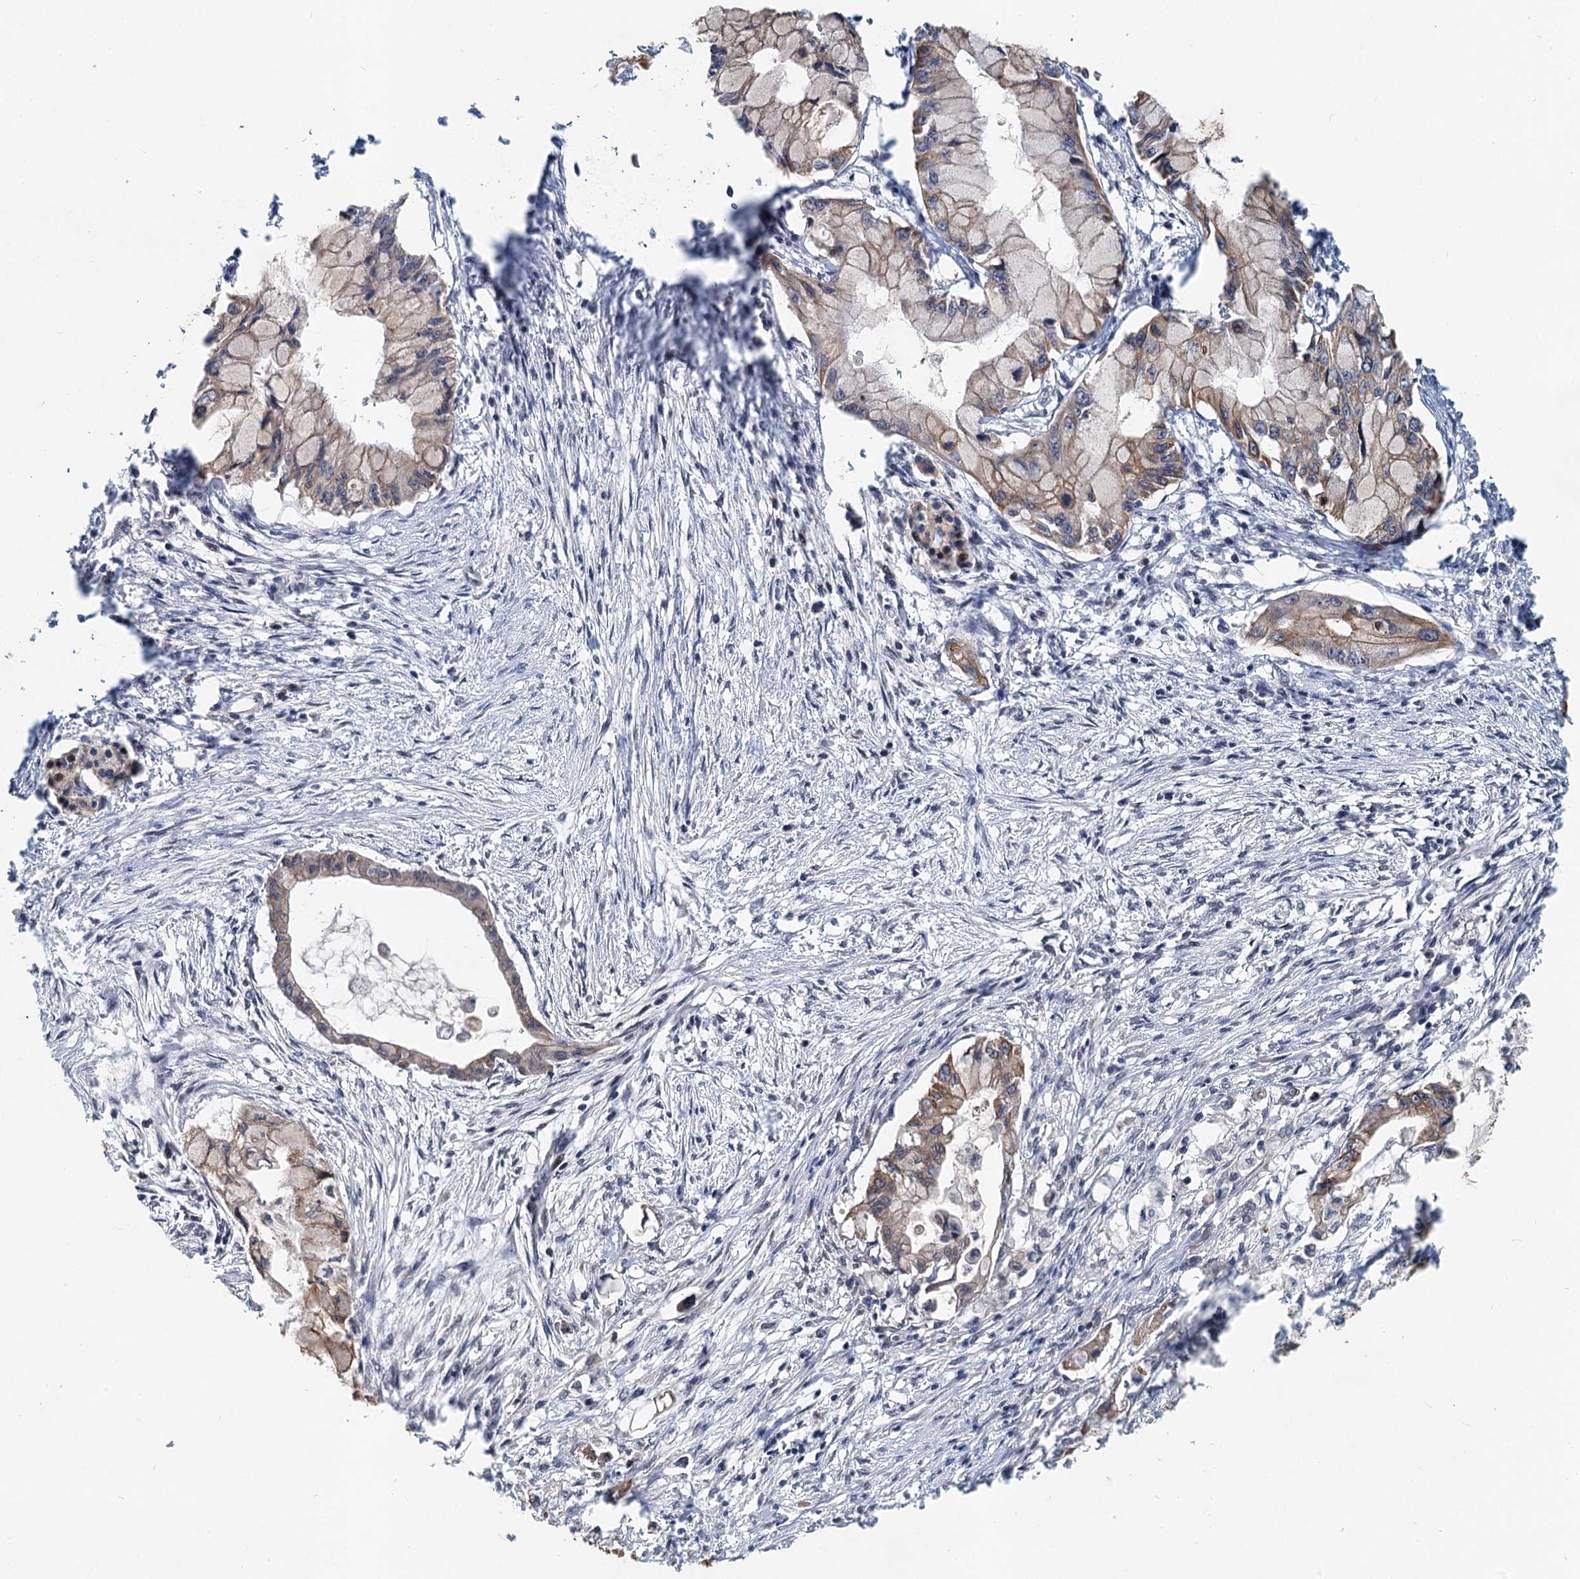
{"staining": {"intensity": "weak", "quantity": ">75%", "location": "cytoplasmic/membranous"}, "tissue": "pancreatic cancer", "cell_type": "Tumor cells", "image_type": "cancer", "snomed": [{"axis": "morphology", "description": "Adenocarcinoma, NOS"}, {"axis": "topography", "description": "Pancreas"}], "caption": "Immunohistochemistry (IHC) histopathology image of neoplastic tissue: pancreatic cancer stained using immunohistochemistry demonstrates low levels of weak protein expression localized specifically in the cytoplasmic/membranous of tumor cells, appearing as a cytoplasmic/membranous brown color.", "gene": "RITA1", "patient": {"sex": "male", "age": 48}}